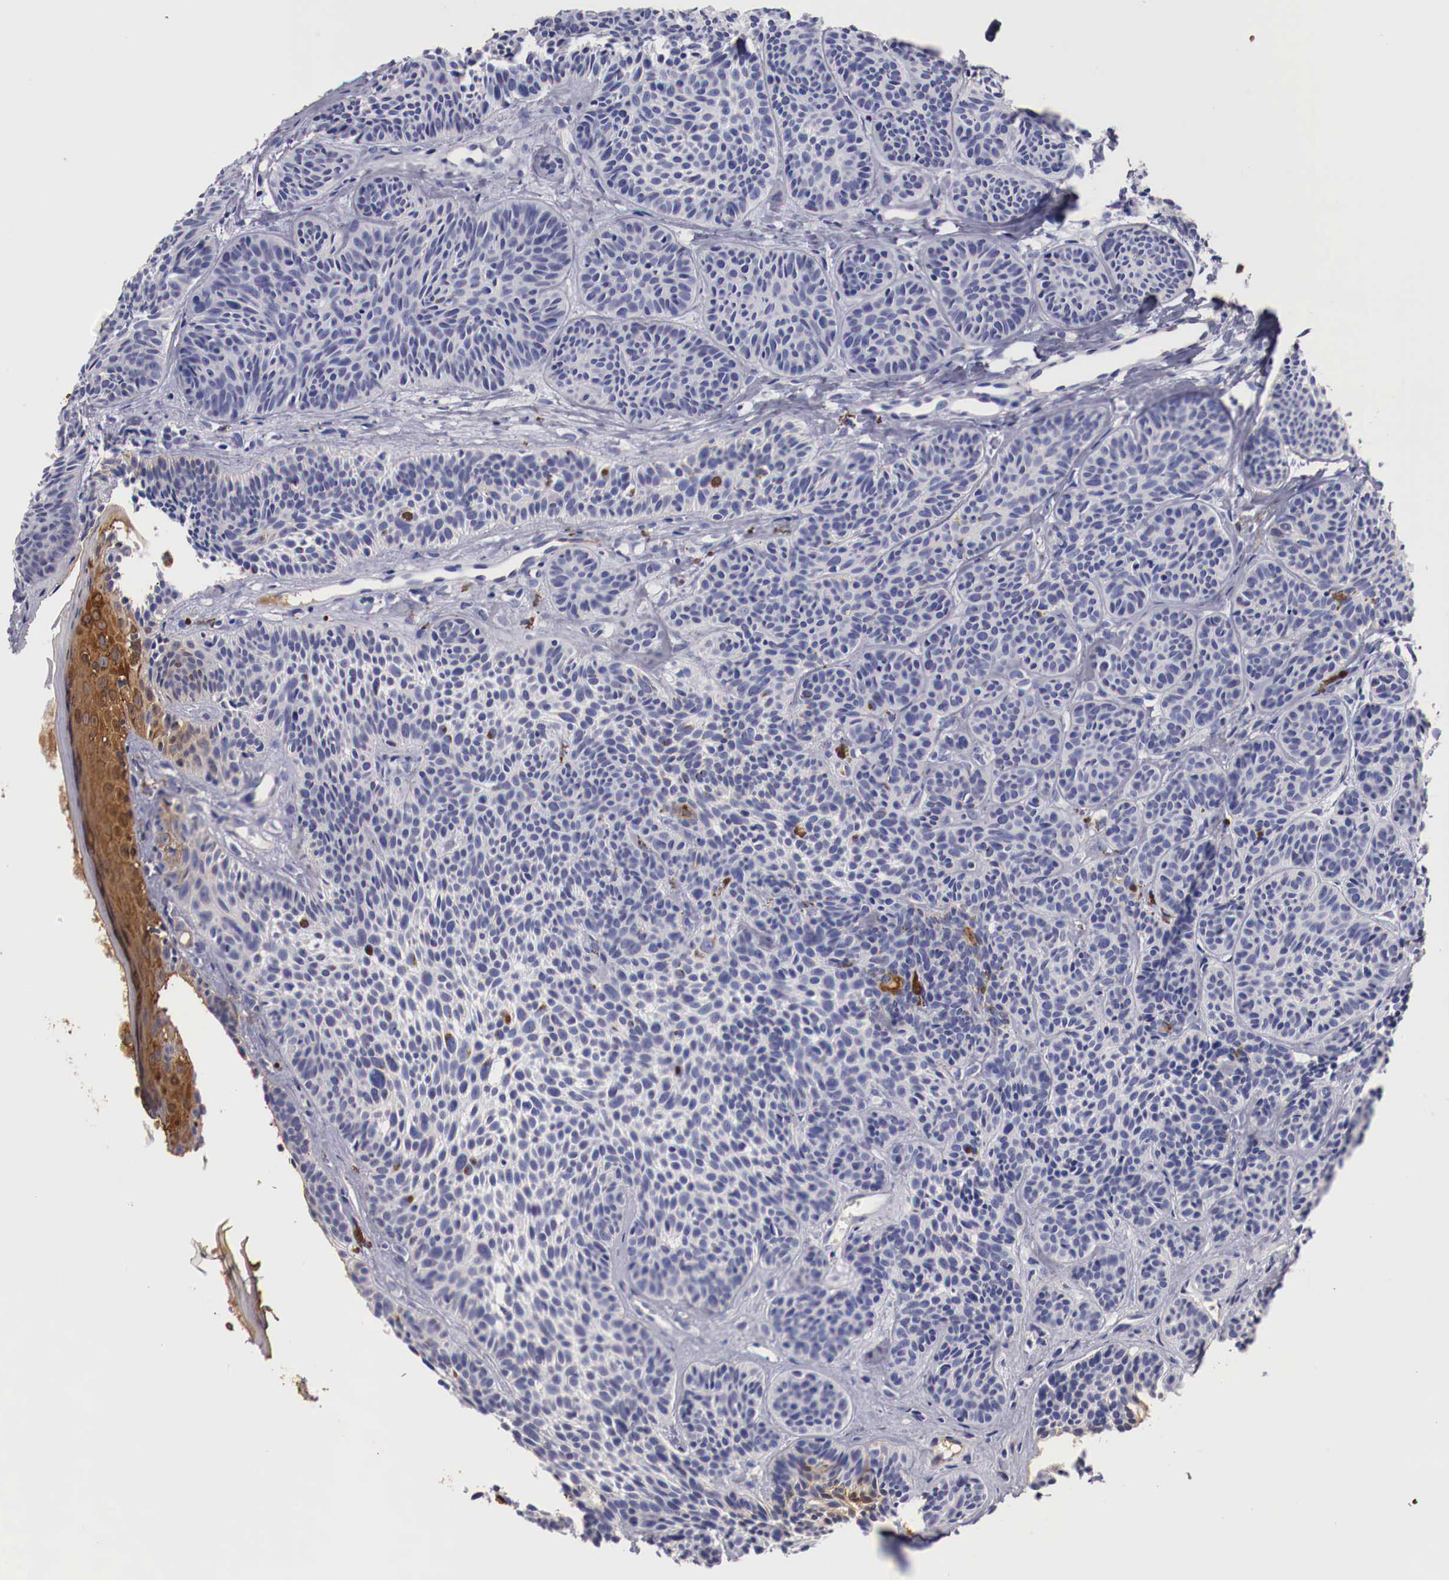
{"staining": {"intensity": "negative", "quantity": "none", "location": "none"}, "tissue": "skin cancer", "cell_type": "Tumor cells", "image_type": "cancer", "snomed": [{"axis": "morphology", "description": "Basal cell carcinoma"}, {"axis": "topography", "description": "Skin"}], "caption": "Tumor cells show no significant protein positivity in skin cancer. Brightfield microscopy of immunohistochemistry stained with DAB (brown) and hematoxylin (blue), captured at high magnification.", "gene": "PITPNA", "patient": {"sex": "female", "age": 62}}